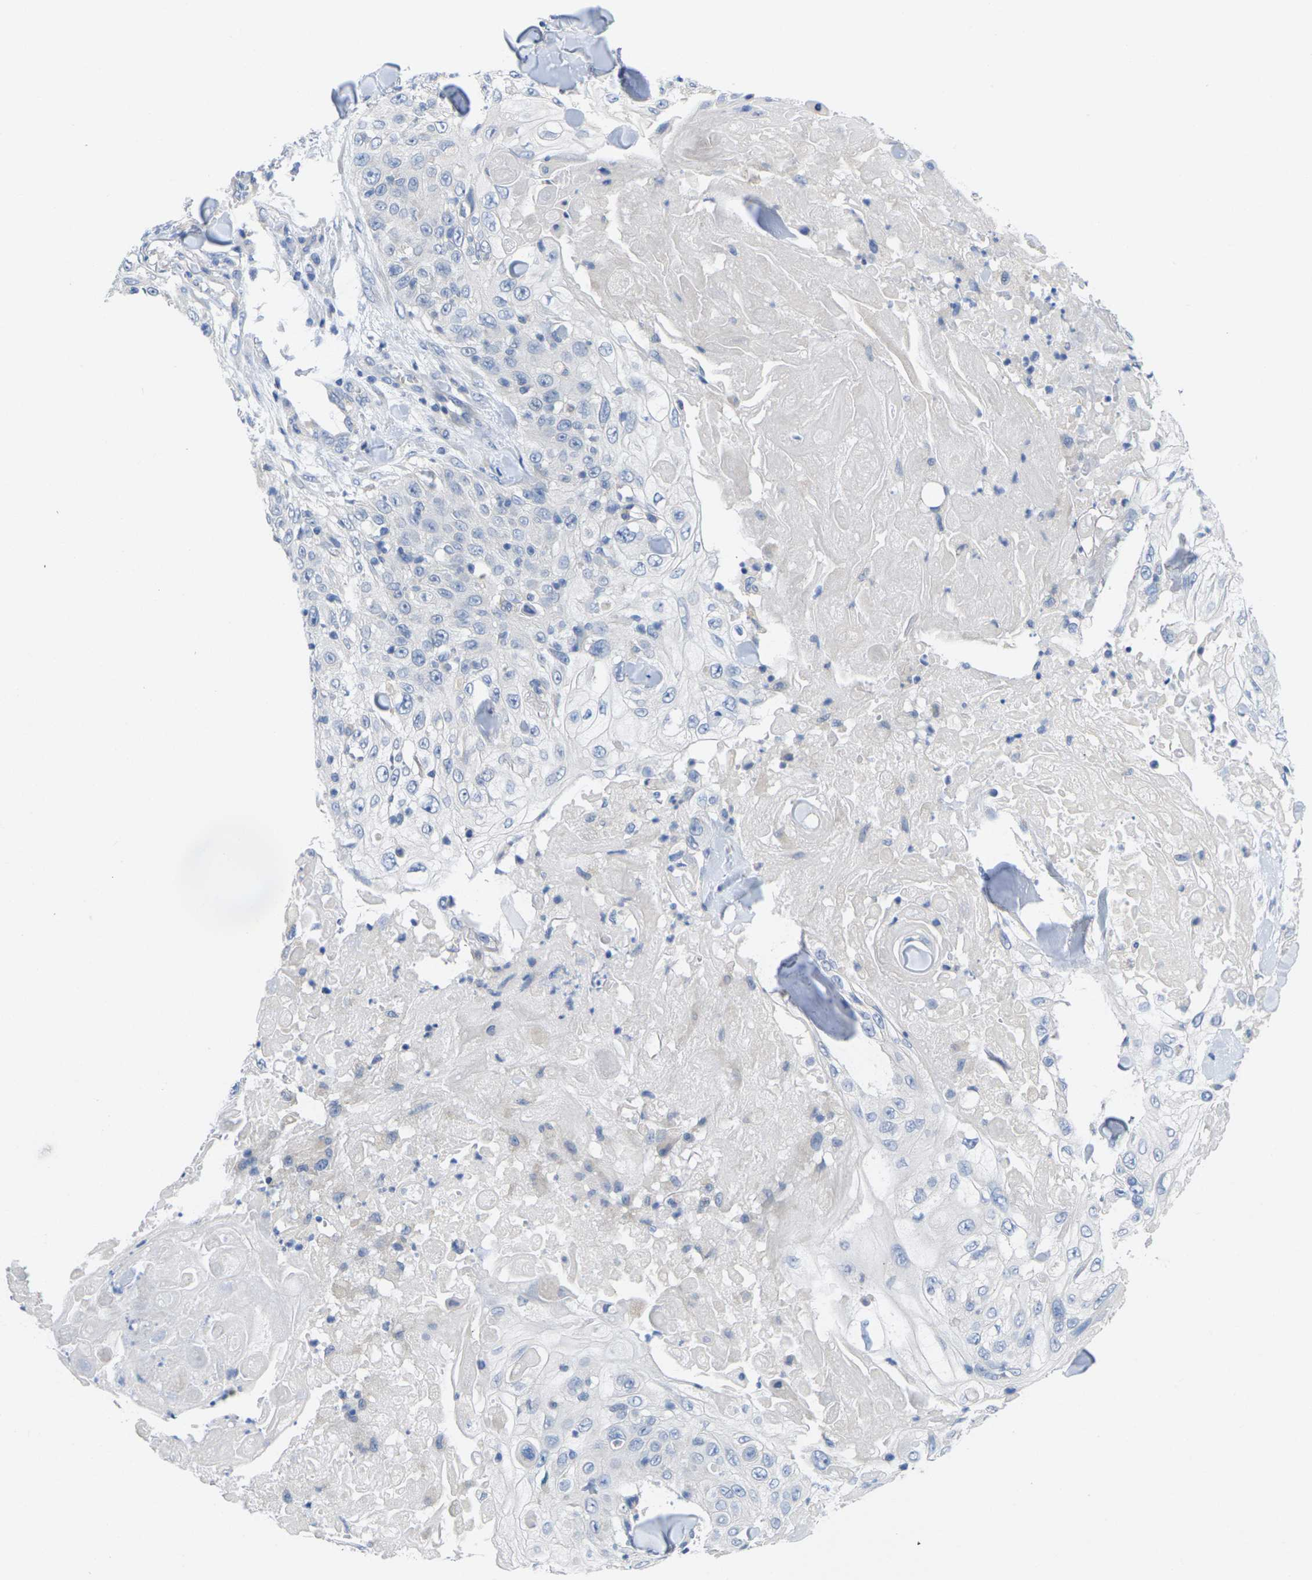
{"staining": {"intensity": "negative", "quantity": "none", "location": "none"}, "tissue": "skin cancer", "cell_type": "Tumor cells", "image_type": "cancer", "snomed": [{"axis": "morphology", "description": "Squamous cell carcinoma, NOS"}, {"axis": "topography", "description": "Skin"}], "caption": "High magnification brightfield microscopy of skin cancer stained with DAB (3,3'-diaminobenzidine) (brown) and counterstained with hematoxylin (blue): tumor cells show no significant positivity.", "gene": "TNNI3", "patient": {"sex": "male", "age": 86}}